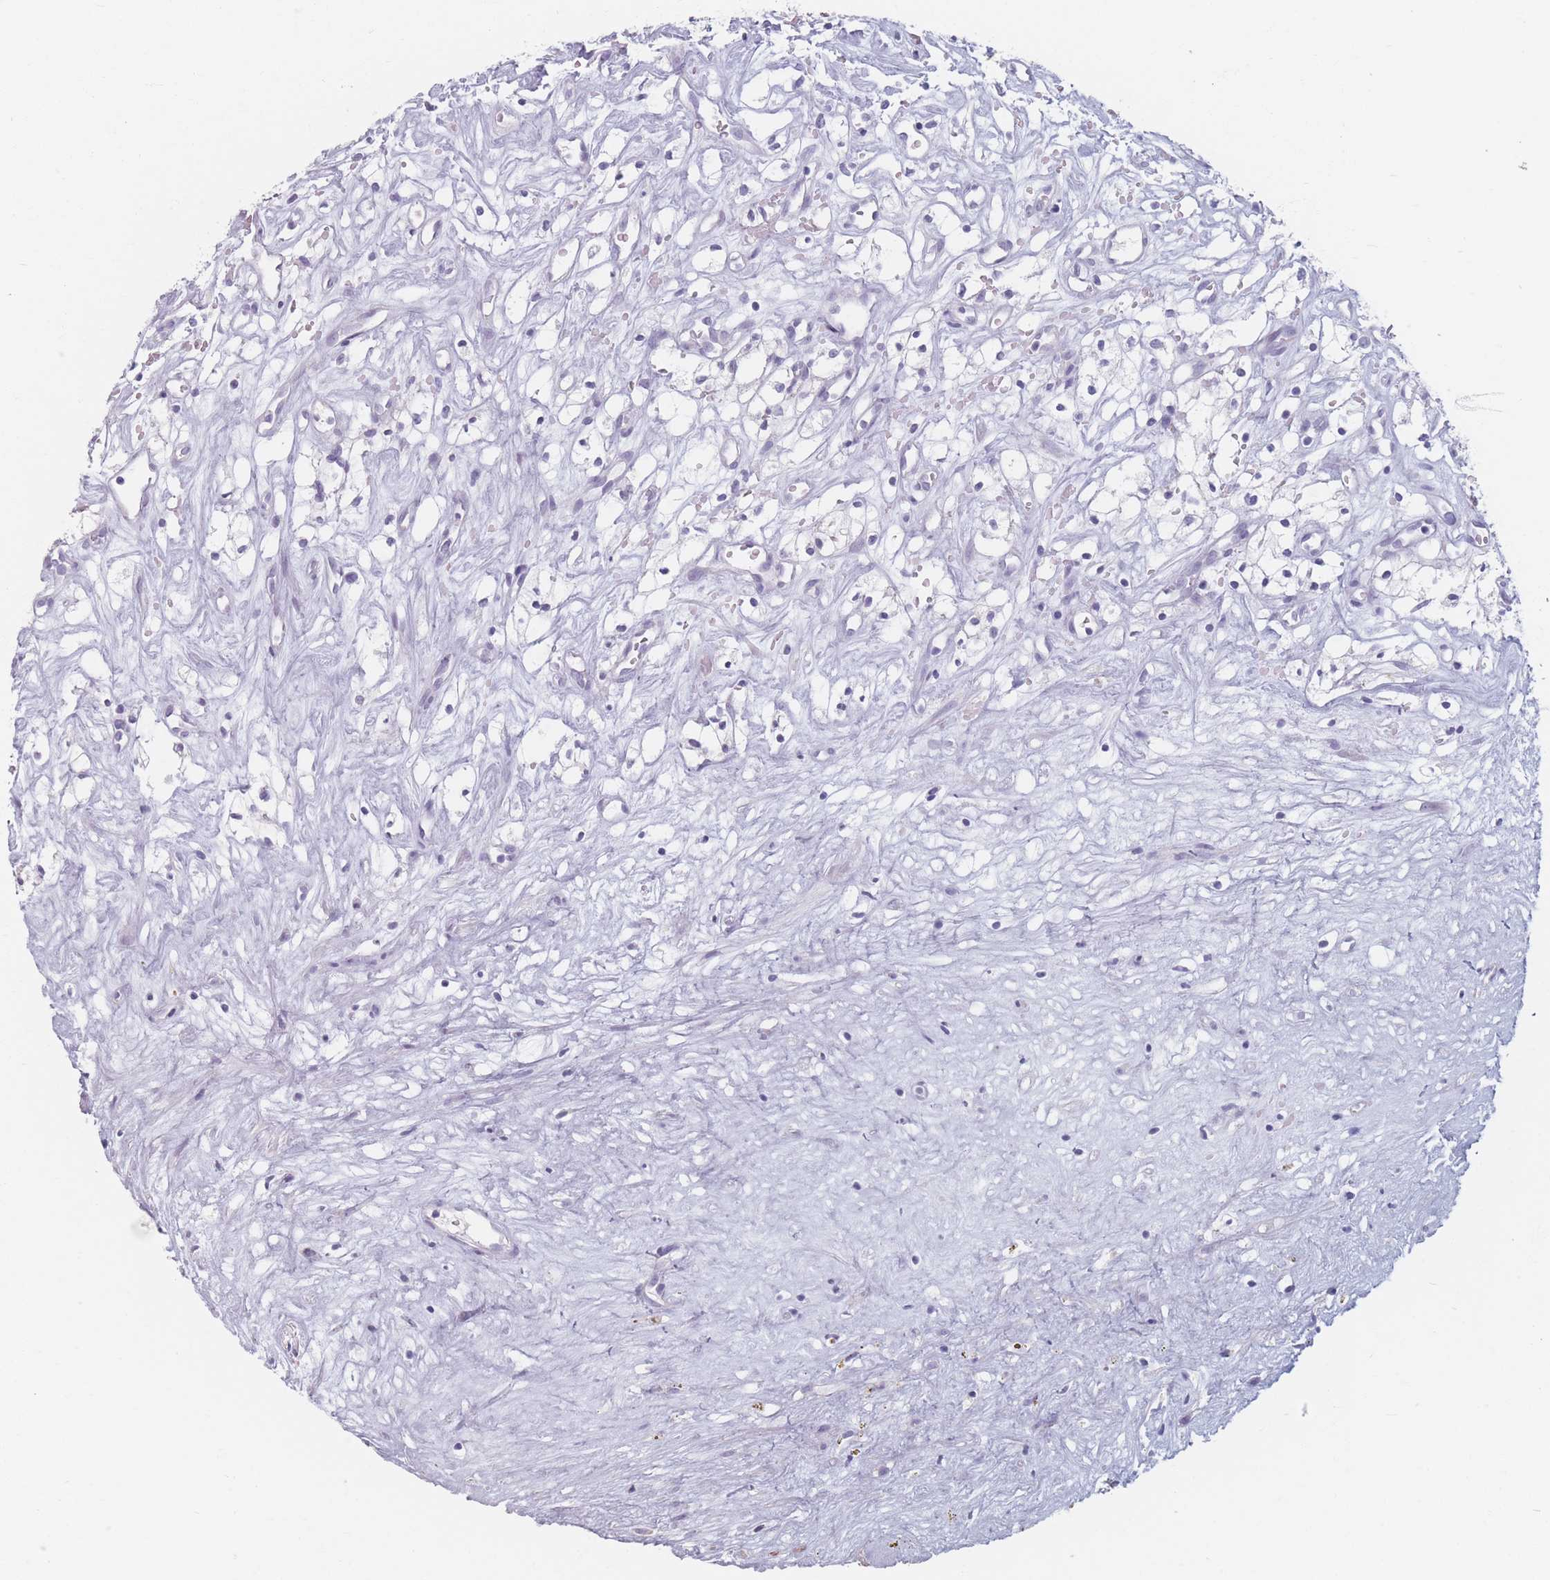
{"staining": {"intensity": "negative", "quantity": "none", "location": "none"}, "tissue": "renal cancer", "cell_type": "Tumor cells", "image_type": "cancer", "snomed": [{"axis": "morphology", "description": "Adenocarcinoma, NOS"}, {"axis": "topography", "description": "Kidney"}], "caption": "Human adenocarcinoma (renal) stained for a protein using IHC shows no positivity in tumor cells.", "gene": "PIGM", "patient": {"sex": "male", "age": 59}}